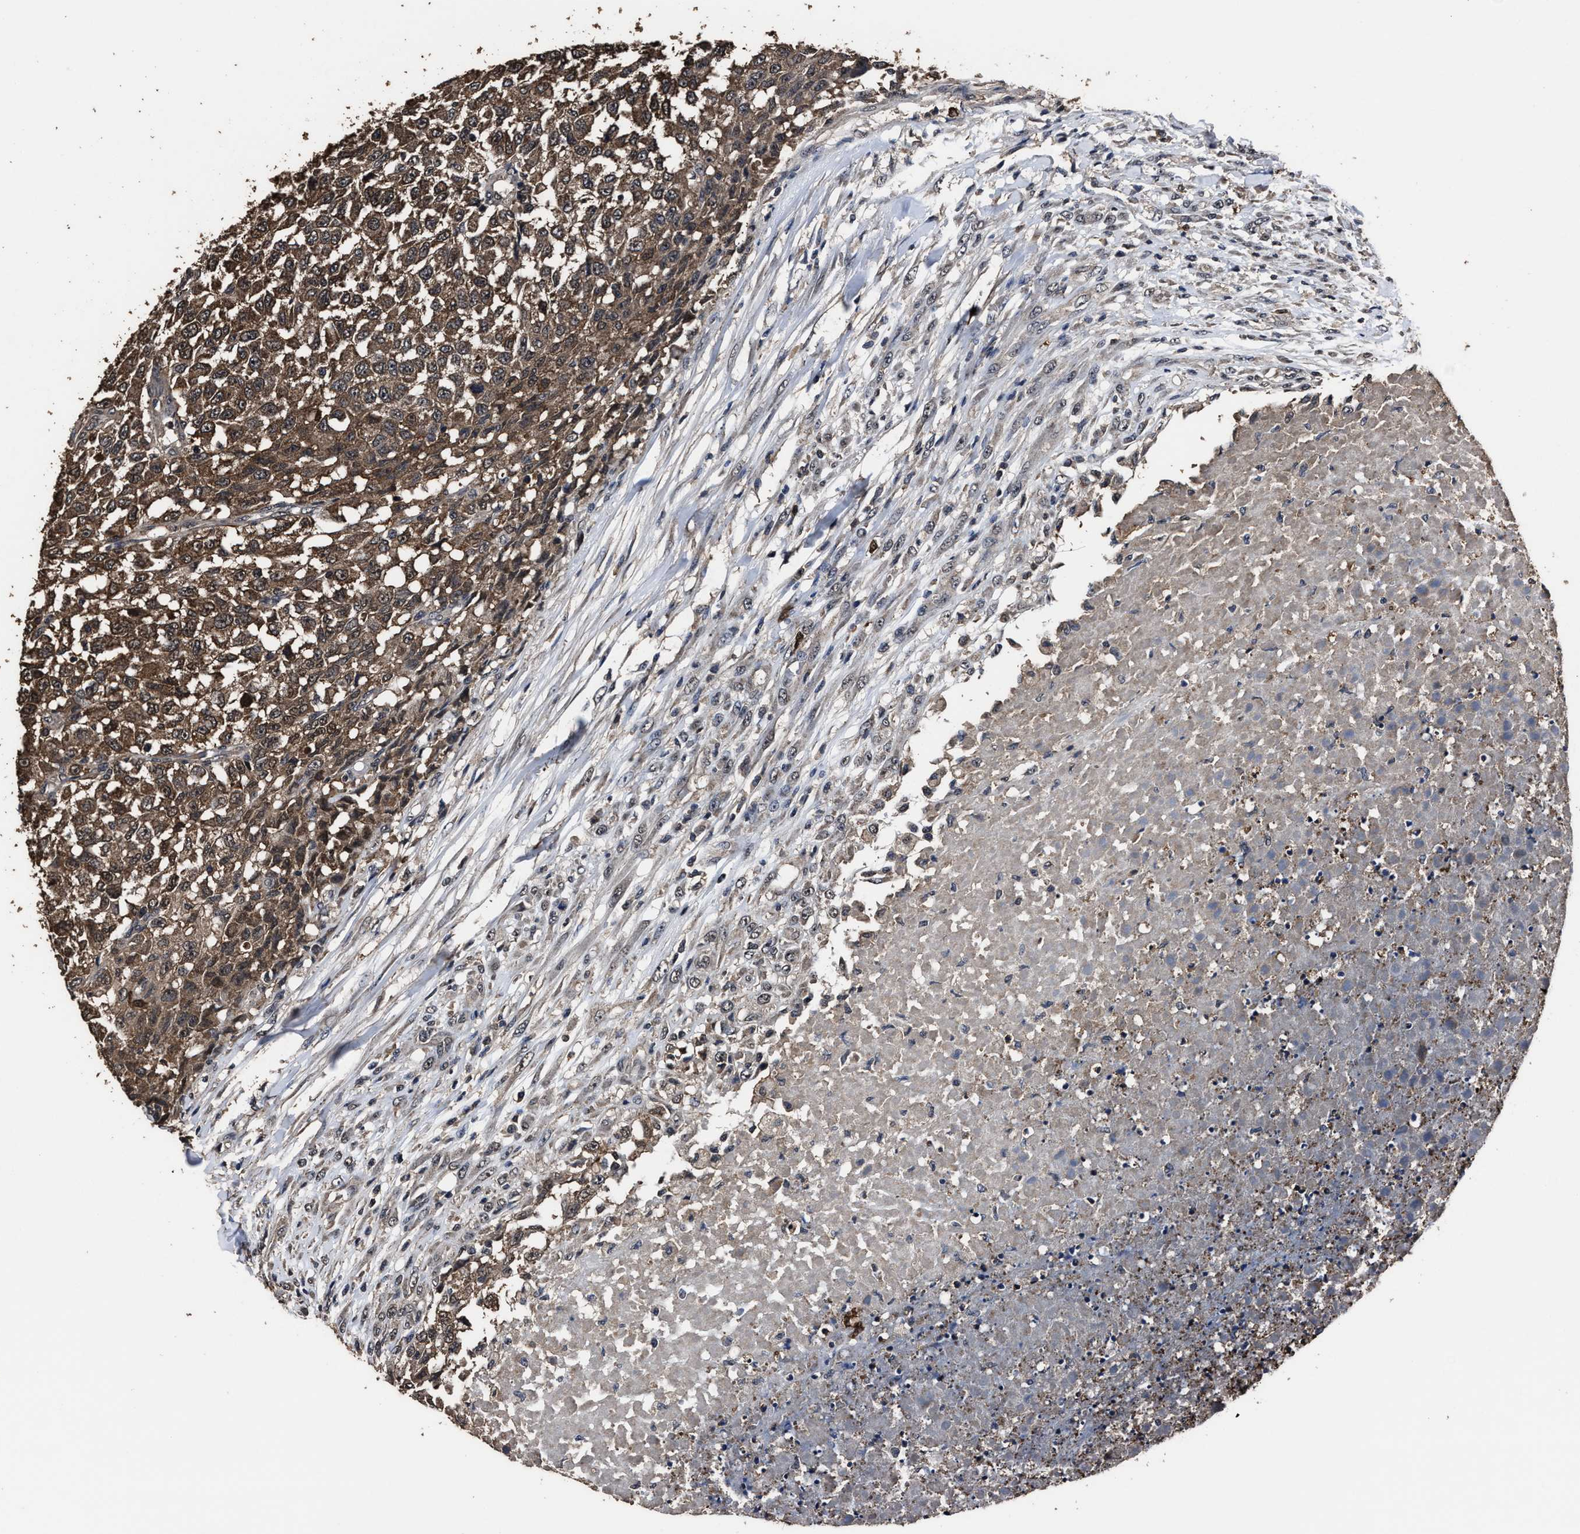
{"staining": {"intensity": "moderate", "quantity": ">75%", "location": "cytoplasmic/membranous"}, "tissue": "testis cancer", "cell_type": "Tumor cells", "image_type": "cancer", "snomed": [{"axis": "morphology", "description": "Seminoma, NOS"}, {"axis": "topography", "description": "Testis"}], "caption": "DAB immunohistochemical staining of testis cancer exhibits moderate cytoplasmic/membranous protein expression in approximately >75% of tumor cells.", "gene": "RSBN1L", "patient": {"sex": "male", "age": 59}}